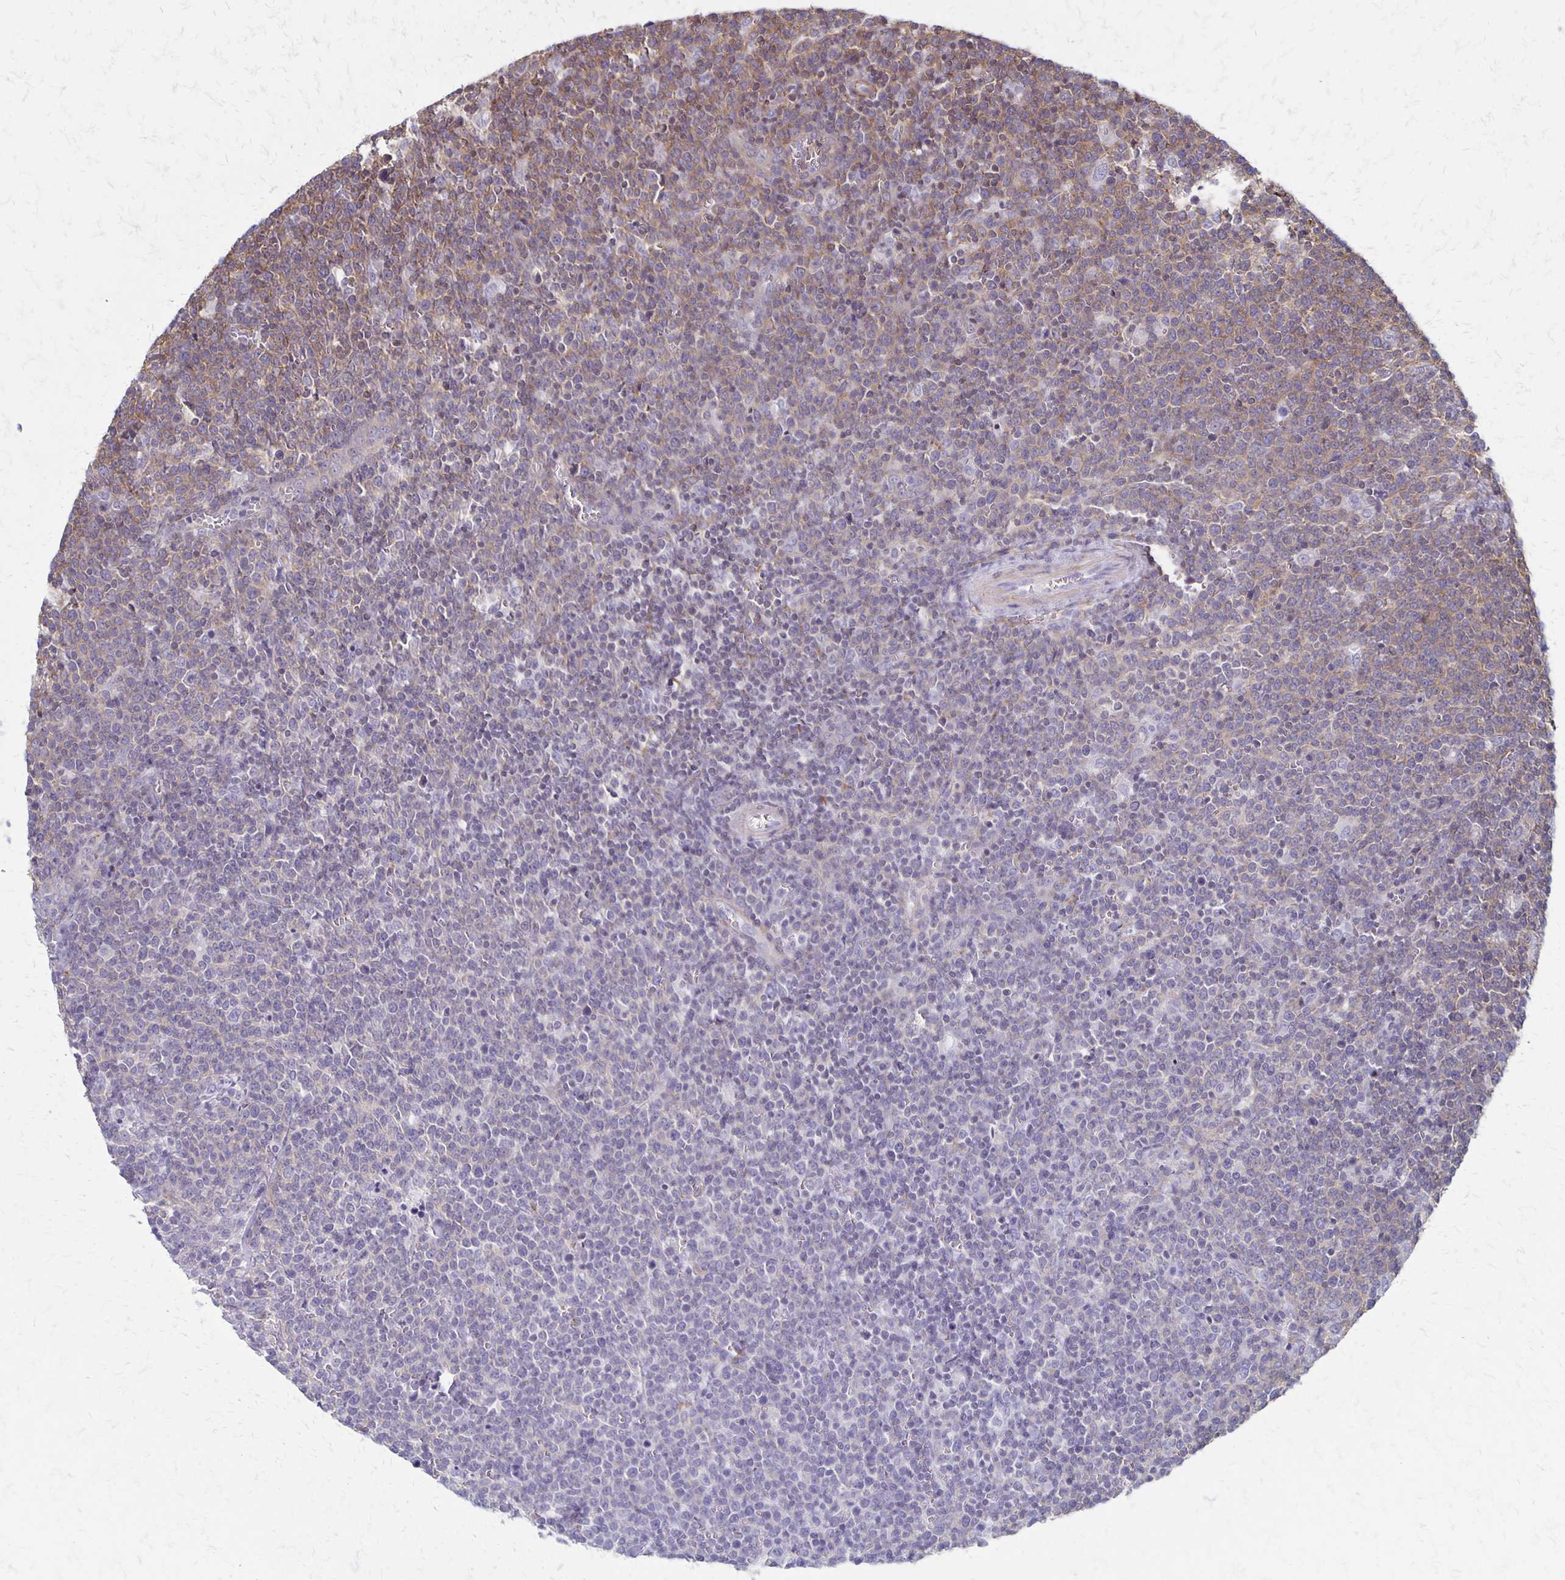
{"staining": {"intensity": "negative", "quantity": "none", "location": "none"}, "tissue": "lymphoma", "cell_type": "Tumor cells", "image_type": "cancer", "snomed": [{"axis": "morphology", "description": "Malignant lymphoma, non-Hodgkin's type, High grade"}, {"axis": "topography", "description": "Lymph node"}], "caption": "Immunohistochemistry (IHC) of human high-grade malignant lymphoma, non-Hodgkin's type exhibits no staining in tumor cells.", "gene": "SEPTIN5", "patient": {"sex": "male", "age": 61}}